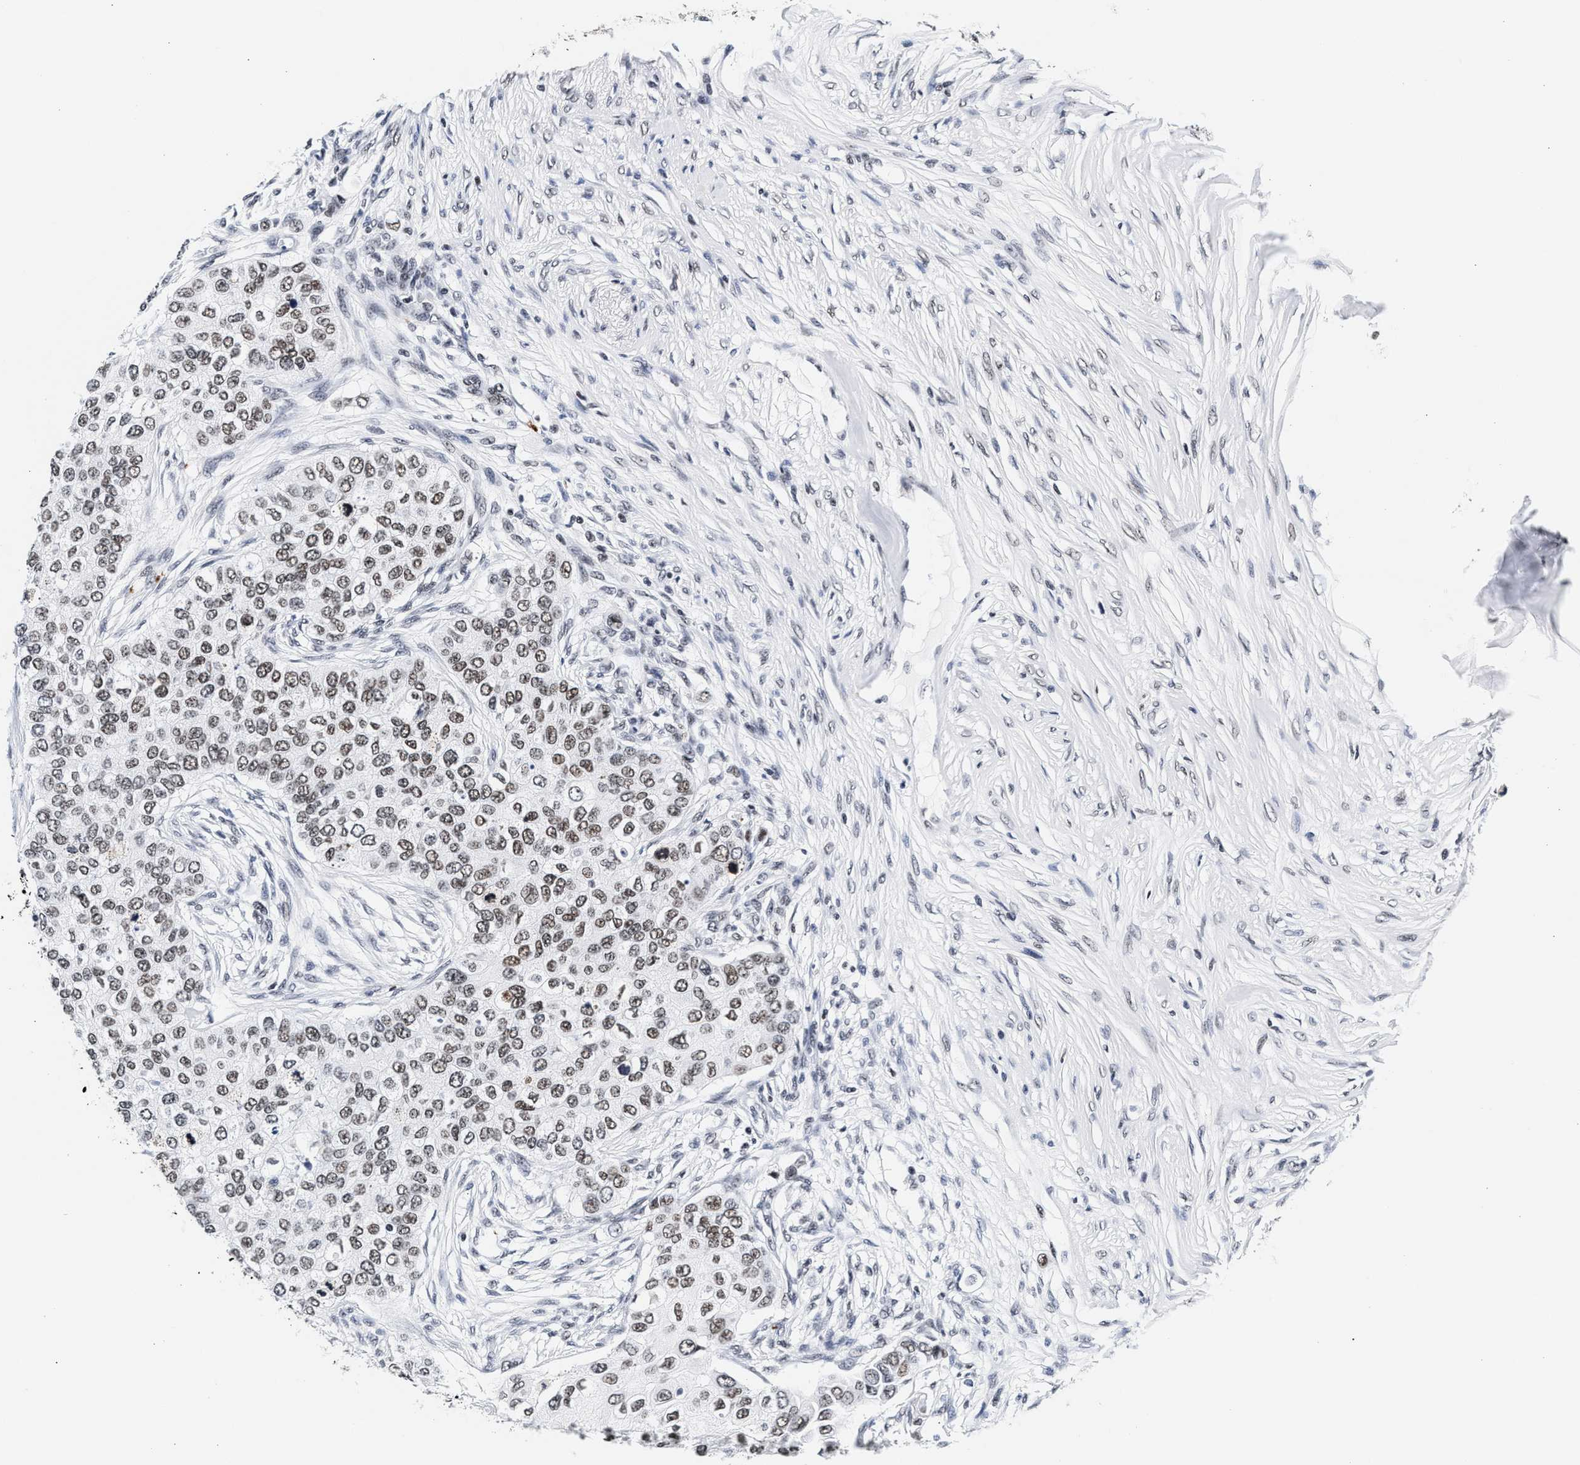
{"staining": {"intensity": "weak", "quantity": ">75%", "location": "nuclear"}, "tissue": "breast cancer", "cell_type": "Tumor cells", "image_type": "cancer", "snomed": [{"axis": "morphology", "description": "Normal tissue, NOS"}, {"axis": "morphology", "description": "Duct carcinoma"}, {"axis": "topography", "description": "Breast"}], "caption": "Immunohistochemistry (IHC) of infiltrating ductal carcinoma (breast) demonstrates low levels of weak nuclear positivity in about >75% of tumor cells.", "gene": "RAD21", "patient": {"sex": "female", "age": 49}}